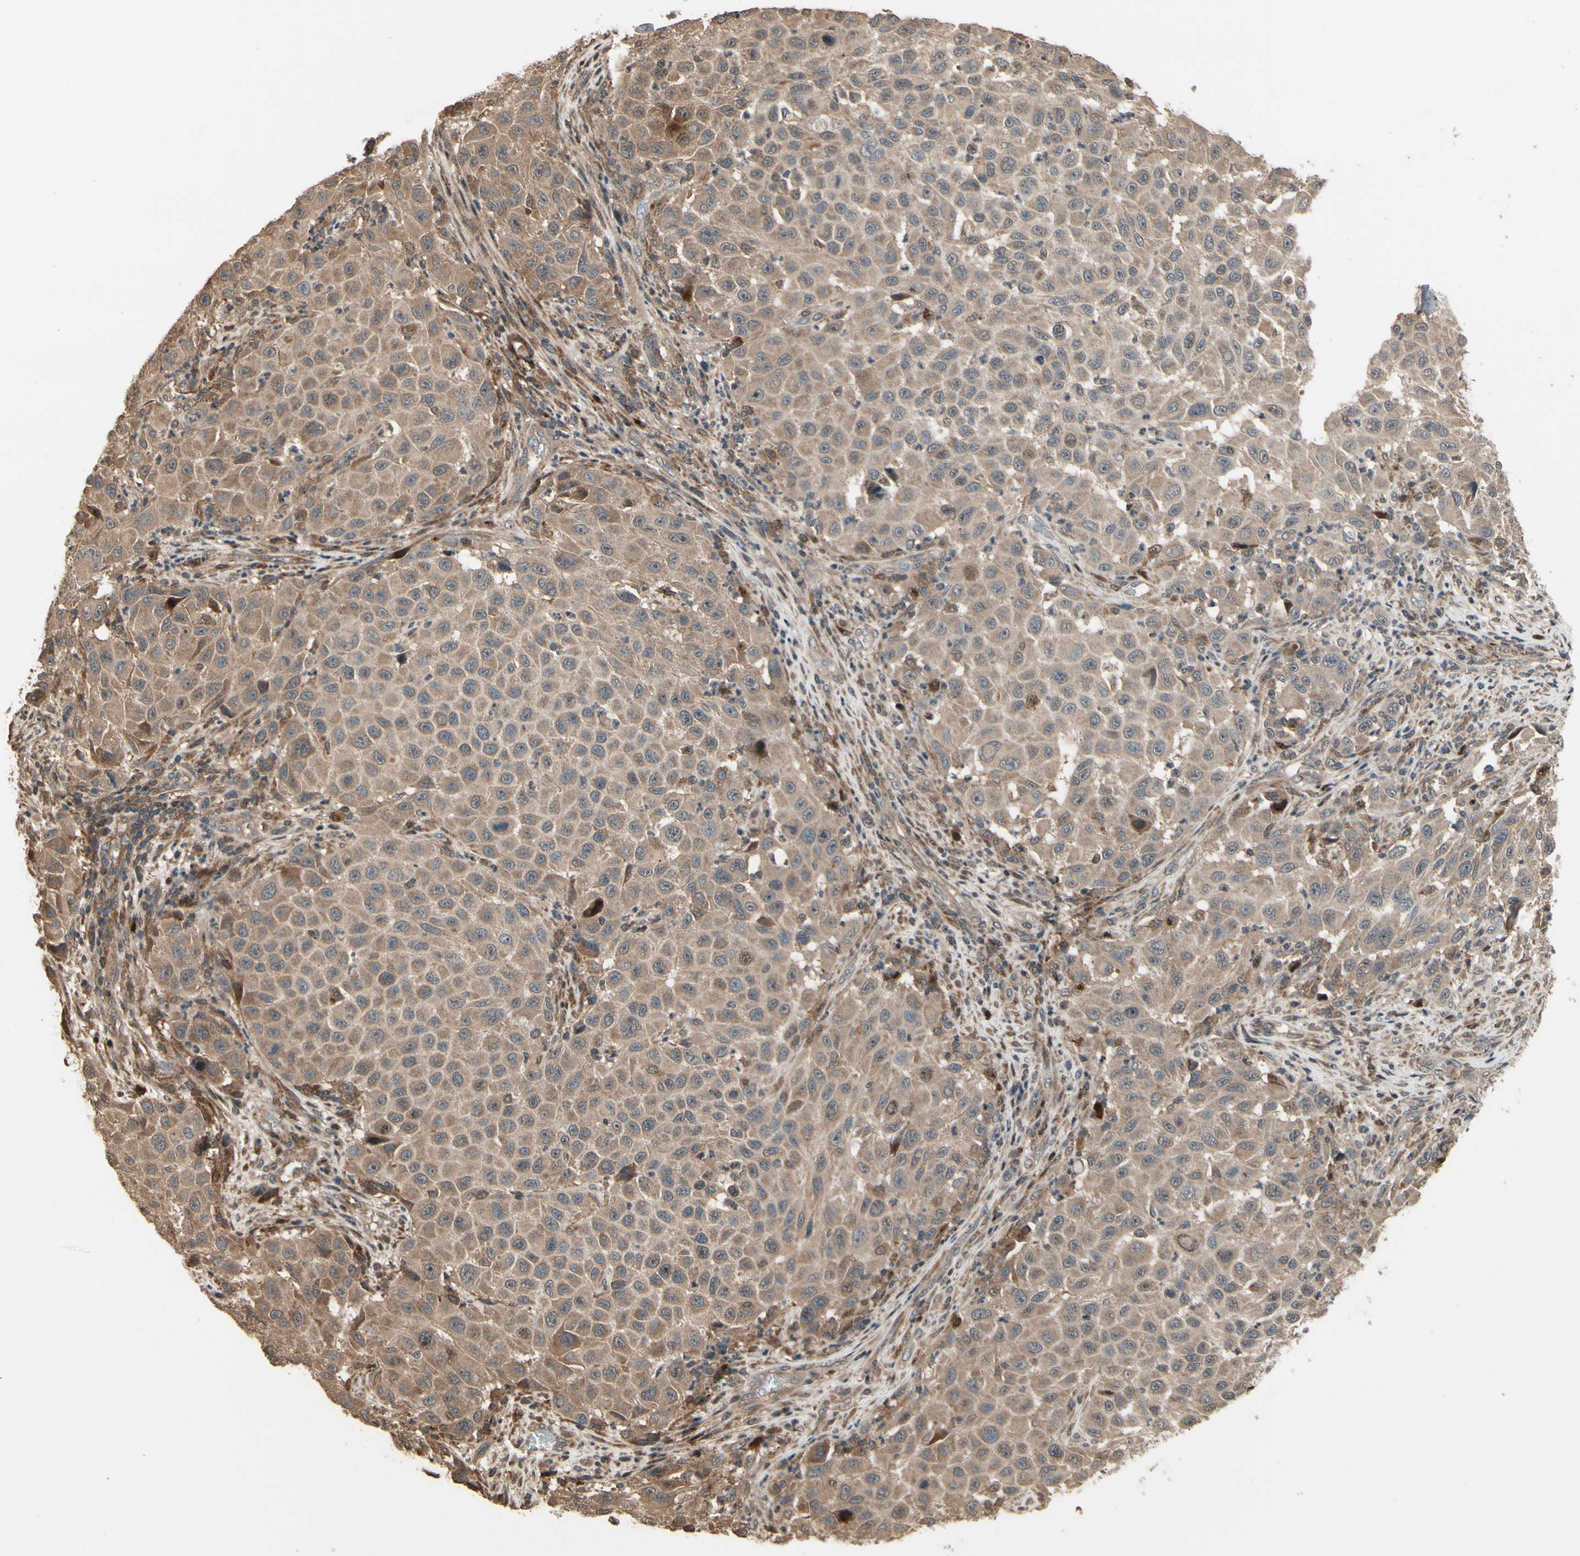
{"staining": {"intensity": "weak", "quantity": ">75%", "location": "cytoplasmic/membranous"}, "tissue": "melanoma", "cell_type": "Tumor cells", "image_type": "cancer", "snomed": [{"axis": "morphology", "description": "Malignant melanoma, Metastatic site"}, {"axis": "topography", "description": "Lymph node"}], "caption": "Tumor cells show low levels of weak cytoplasmic/membranous staining in about >75% of cells in malignant melanoma (metastatic site).", "gene": "CSF1R", "patient": {"sex": "male", "age": 61}}